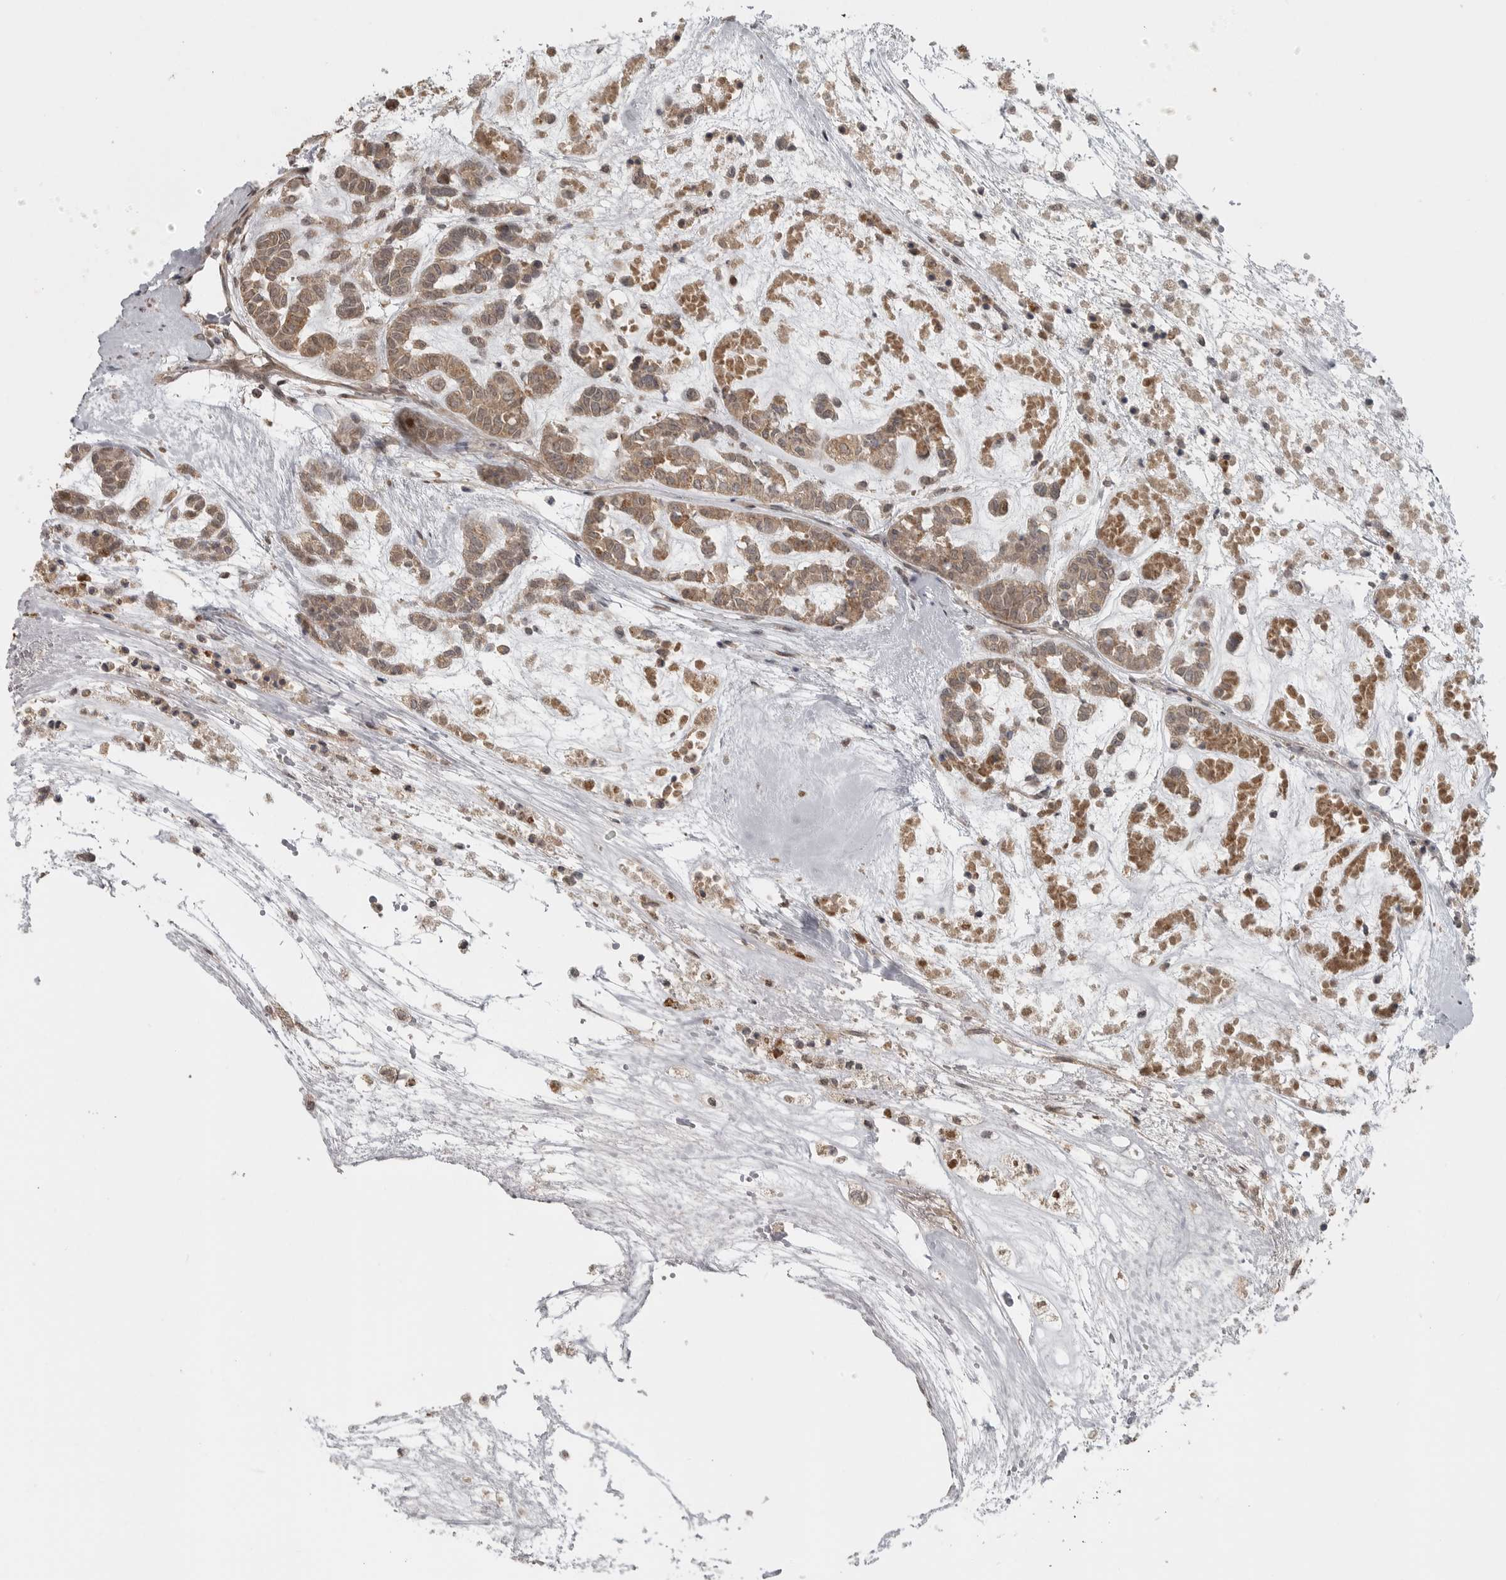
{"staining": {"intensity": "moderate", "quantity": ">75%", "location": "cytoplasmic/membranous"}, "tissue": "head and neck cancer", "cell_type": "Tumor cells", "image_type": "cancer", "snomed": [{"axis": "morphology", "description": "Adenocarcinoma, NOS"}, {"axis": "morphology", "description": "Adenoma, NOS"}, {"axis": "topography", "description": "Head-Neck"}], "caption": "Protein expression analysis of human head and neck cancer reveals moderate cytoplasmic/membranous positivity in approximately >75% of tumor cells. The staining is performed using DAB (3,3'-diaminobenzidine) brown chromogen to label protein expression. The nuclei are counter-stained blue using hematoxylin.", "gene": "LLGL1", "patient": {"sex": "female", "age": 55}}